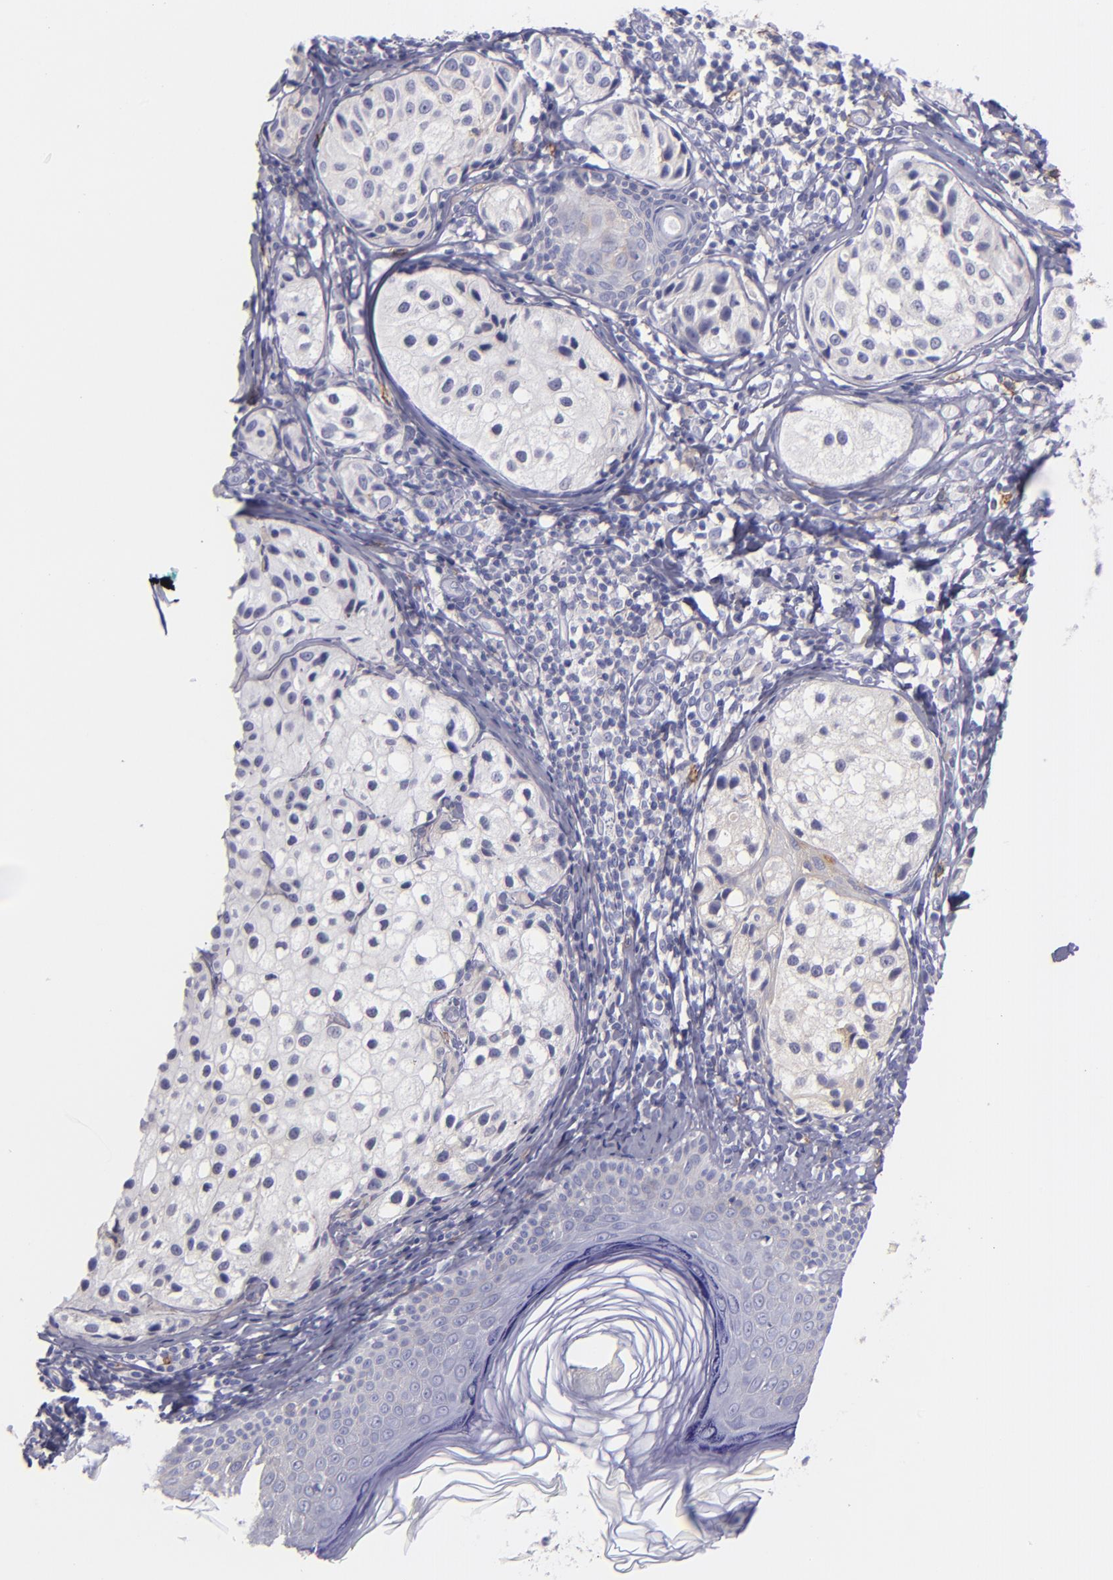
{"staining": {"intensity": "negative", "quantity": "none", "location": "none"}, "tissue": "melanoma", "cell_type": "Tumor cells", "image_type": "cancer", "snomed": [{"axis": "morphology", "description": "Malignant melanoma, NOS"}, {"axis": "topography", "description": "Skin"}], "caption": "This histopathology image is of melanoma stained with IHC to label a protein in brown with the nuclei are counter-stained blue. There is no staining in tumor cells.", "gene": "CD82", "patient": {"sex": "male", "age": 23}}